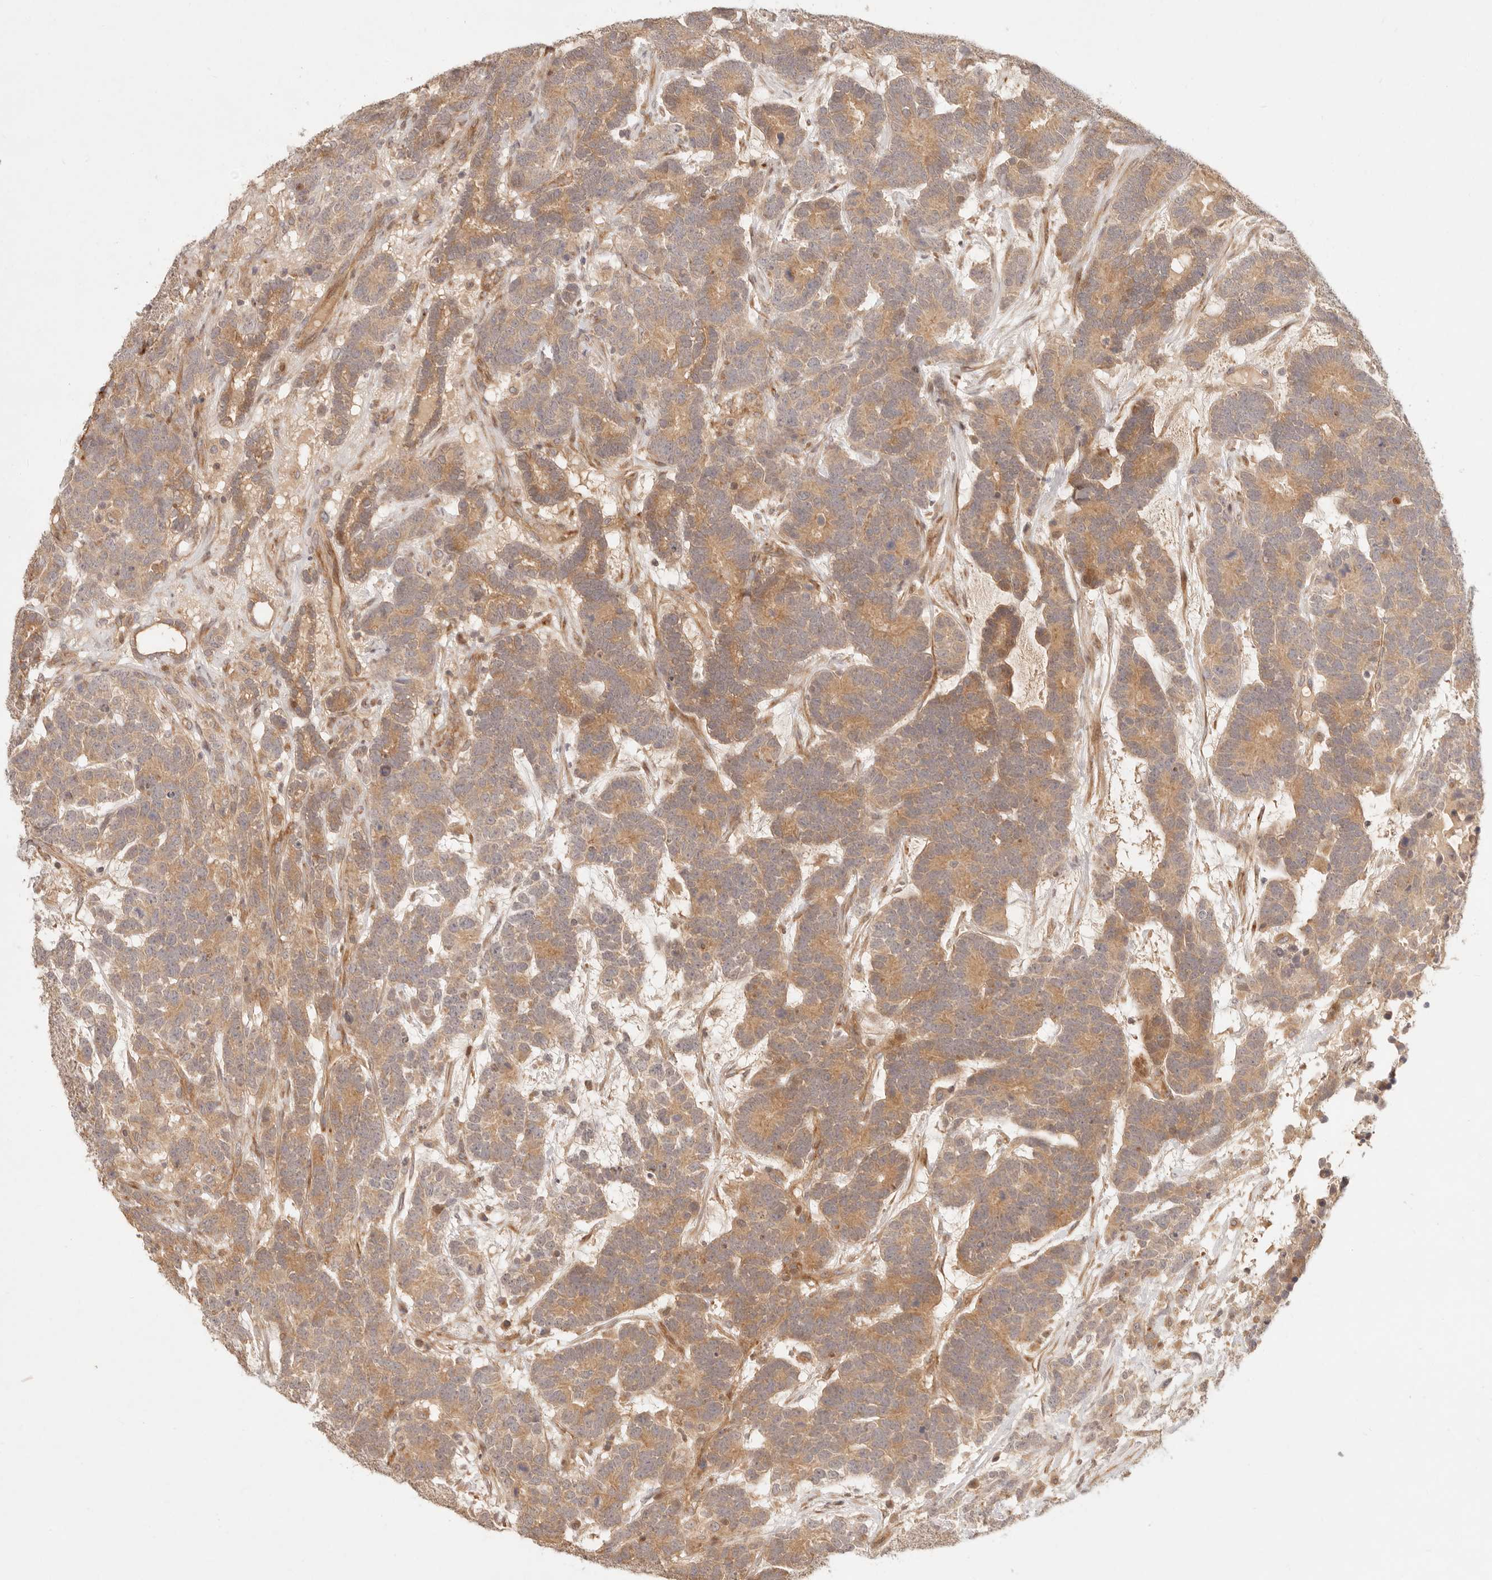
{"staining": {"intensity": "moderate", "quantity": ">75%", "location": "cytoplasmic/membranous"}, "tissue": "testis cancer", "cell_type": "Tumor cells", "image_type": "cancer", "snomed": [{"axis": "morphology", "description": "Carcinoma, Embryonal, NOS"}, {"axis": "topography", "description": "Testis"}], "caption": "This histopathology image shows testis cancer stained with immunohistochemistry to label a protein in brown. The cytoplasmic/membranous of tumor cells show moderate positivity for the protein. Nuclei are counter-stained blue.", "gene": "PPP1R3B", "patient": {"sex": "male", "age": 26}}